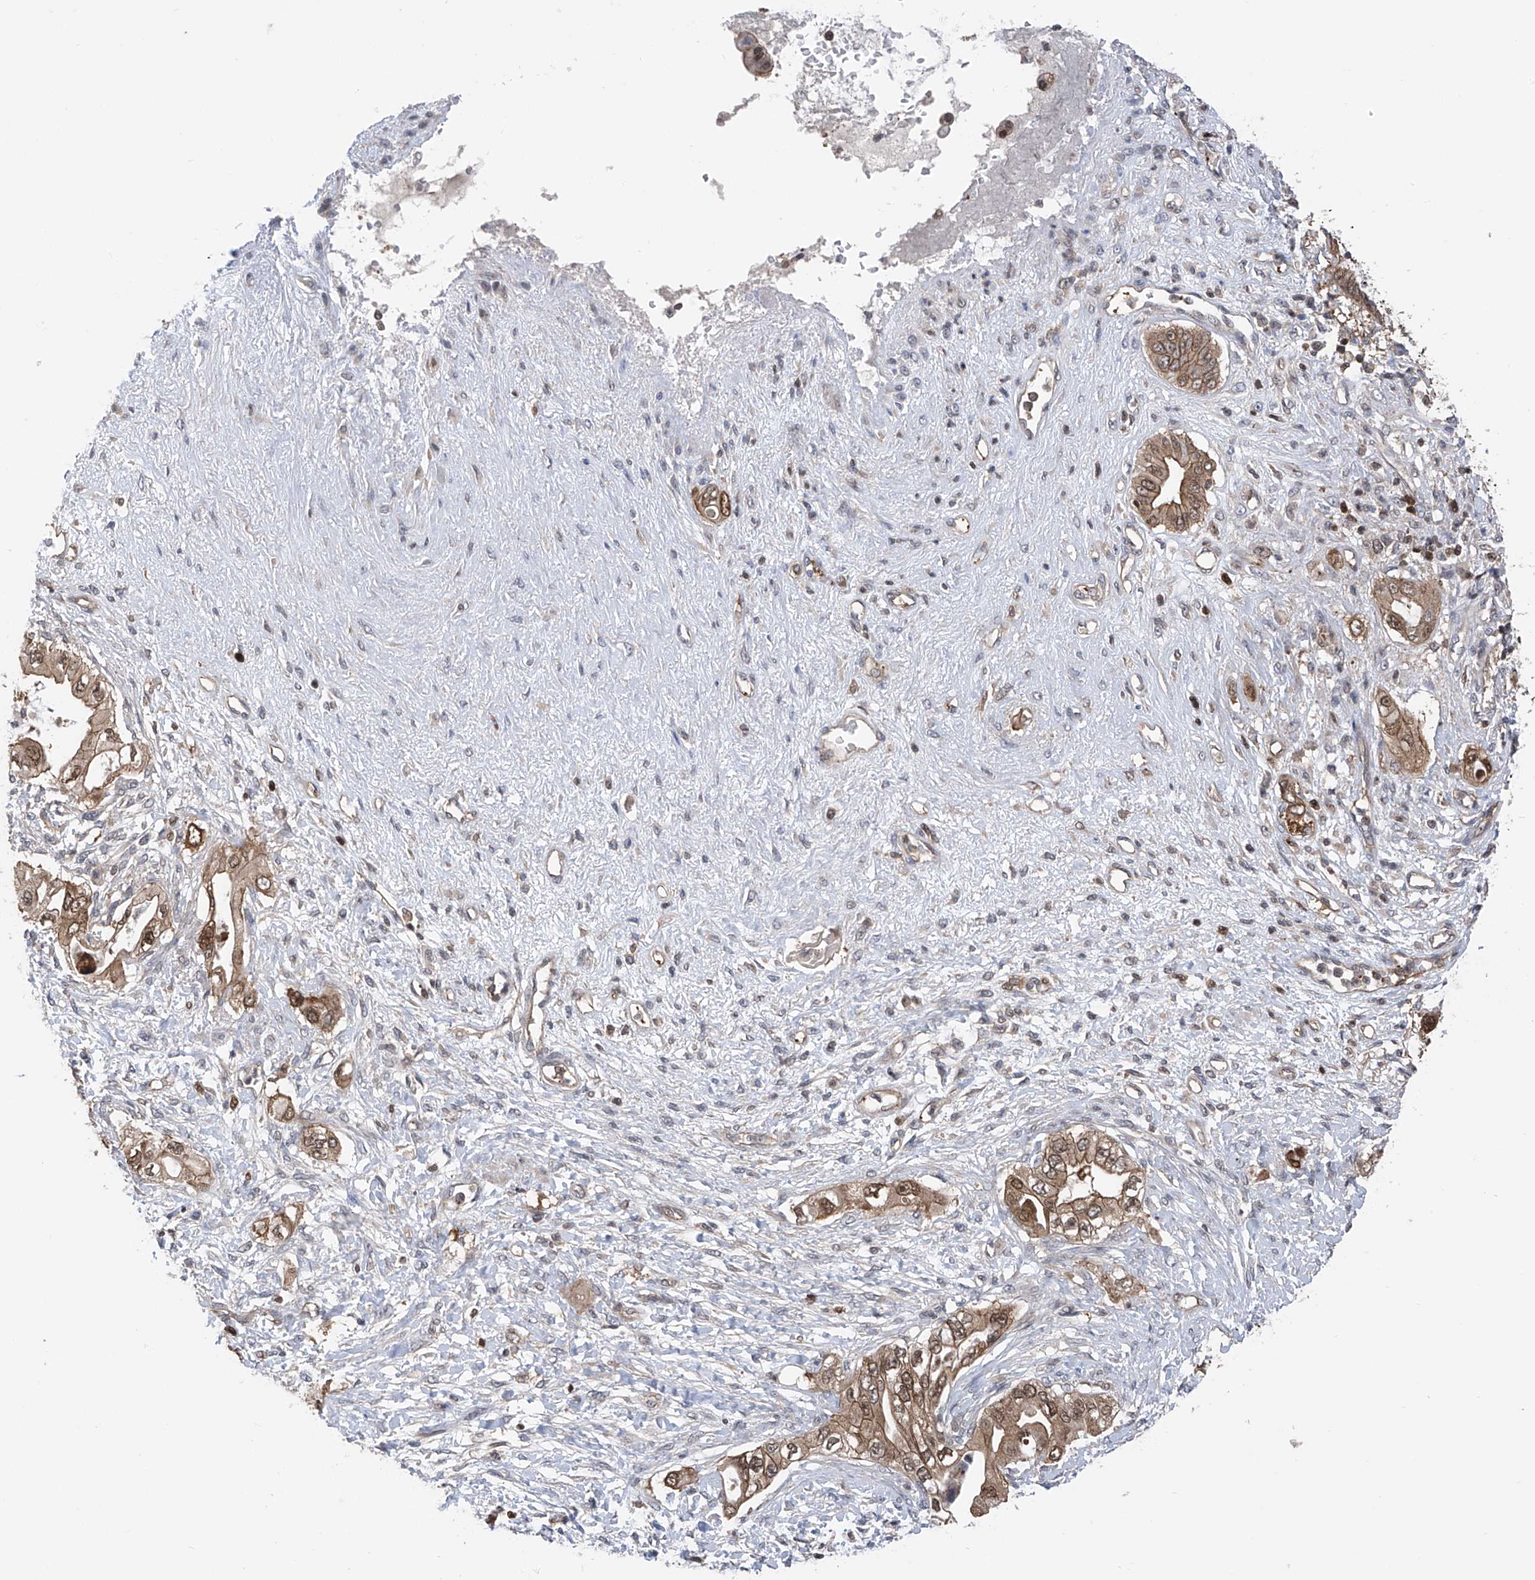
{"staining": {"intensity": "moderate", "quantity": ">75%", "location": "cytoplasmic/membranous,nuclear"}, "tissue": "pancreatic cancer", "cell_type": "Tumor cells", "image_type": "cancer", "snomed": [{"axis": "morphology", "description": "Inflammation, NOS"}, {"axis": "morphology", "description": "Adenocarcinoma, NOS"}, {"axis": "topography", "description": "Pancreas"}], "caption": "Adenocarcinoma (pancreatic) stained for a protein (brown) shows moderate cytoplasmic/membranous and nuclear positive positivity in about >75% of tumor cells.", "gene": "DNAJC9", "patient": {"sex": "female", "age": 56}}